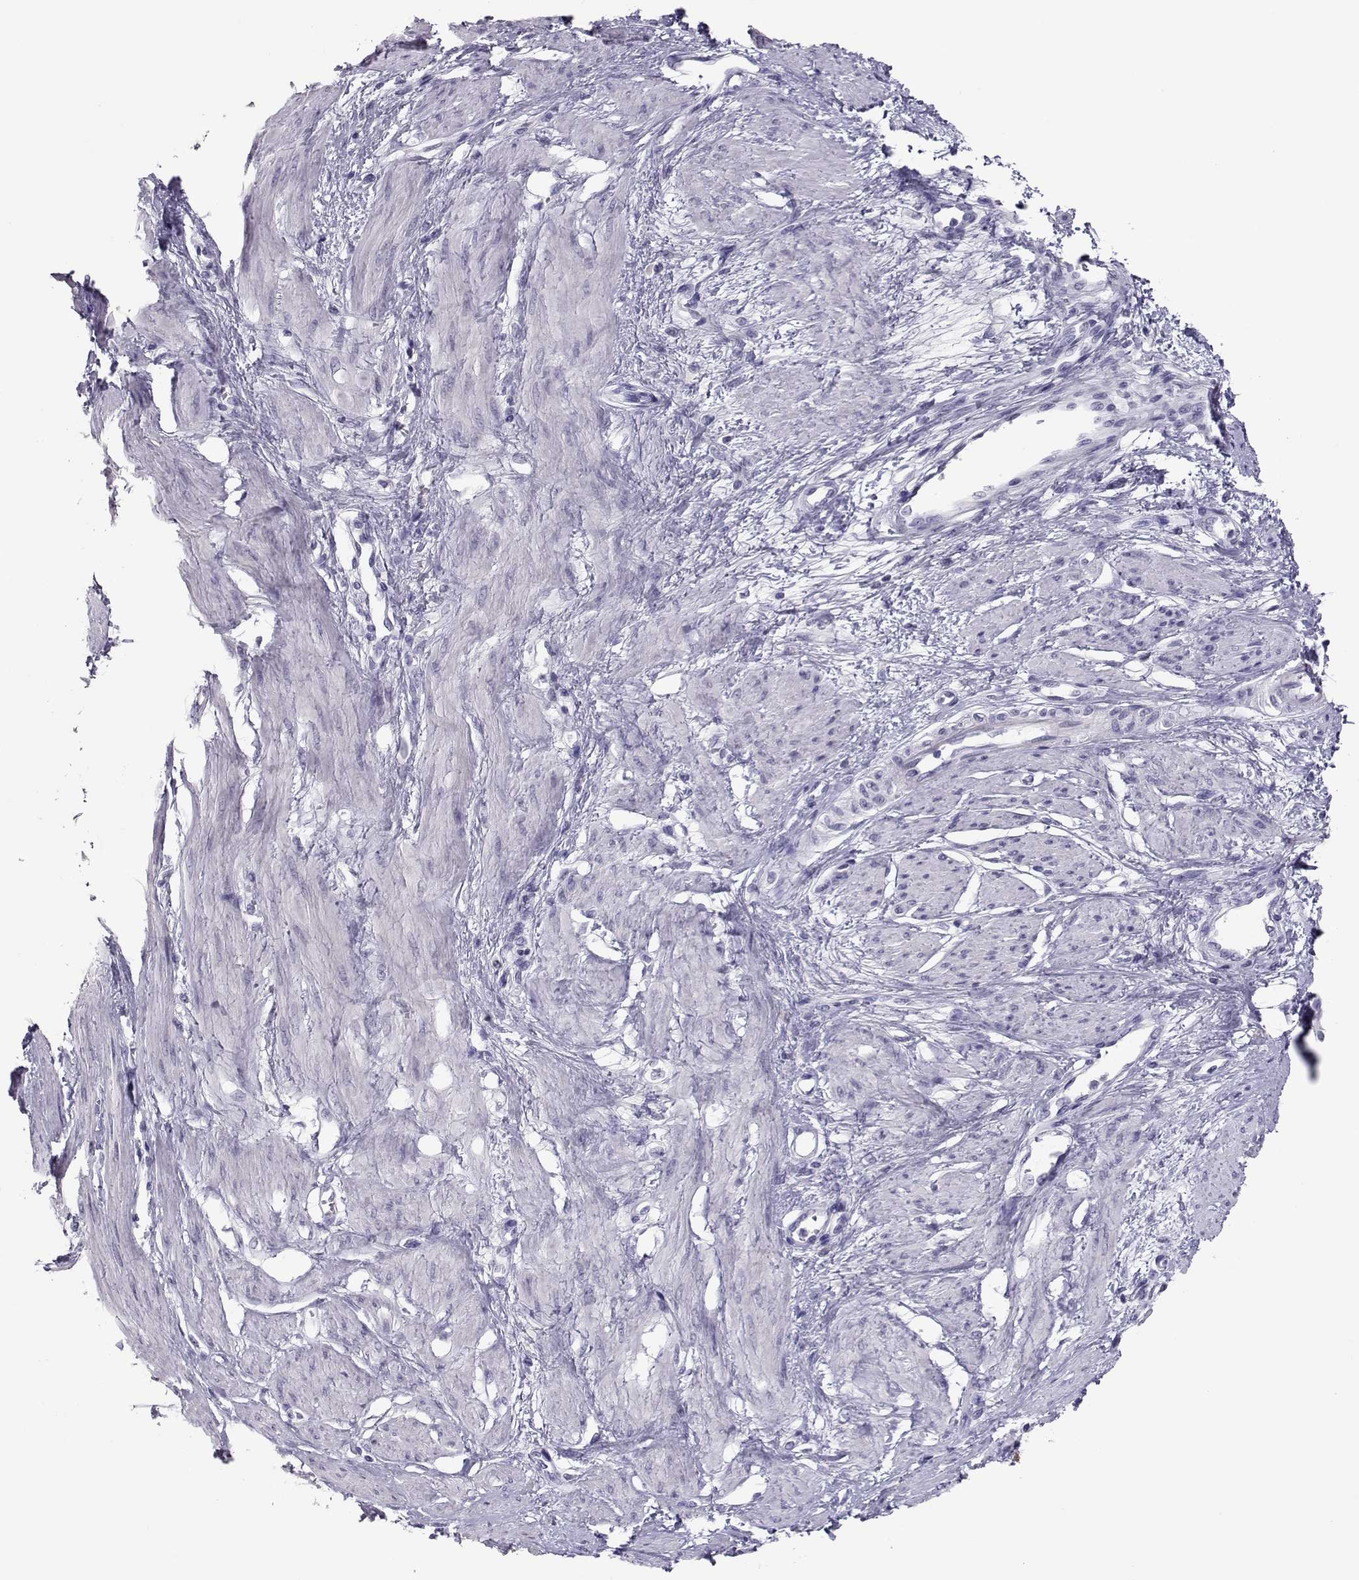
{"staining": {"intensity": "negative", "quantity": "none", "location": "none"}, "tissue": "smooth muscle", "cell_type": "Smooth muscle cells", "image_type": "normal", "snomed": [{"axis": "morphology", "description": "Normal tissue, NOS"}, {"axis": "topography", "description": "Smooth muscle"}, {"axis": "topography", "description": "Uterus"}], "caption": "Smooth muscle cells show no significant protein staining in benign smooth muscle.", "gene": "PMCH", "patient": {"sex": "female", "age": 39}}